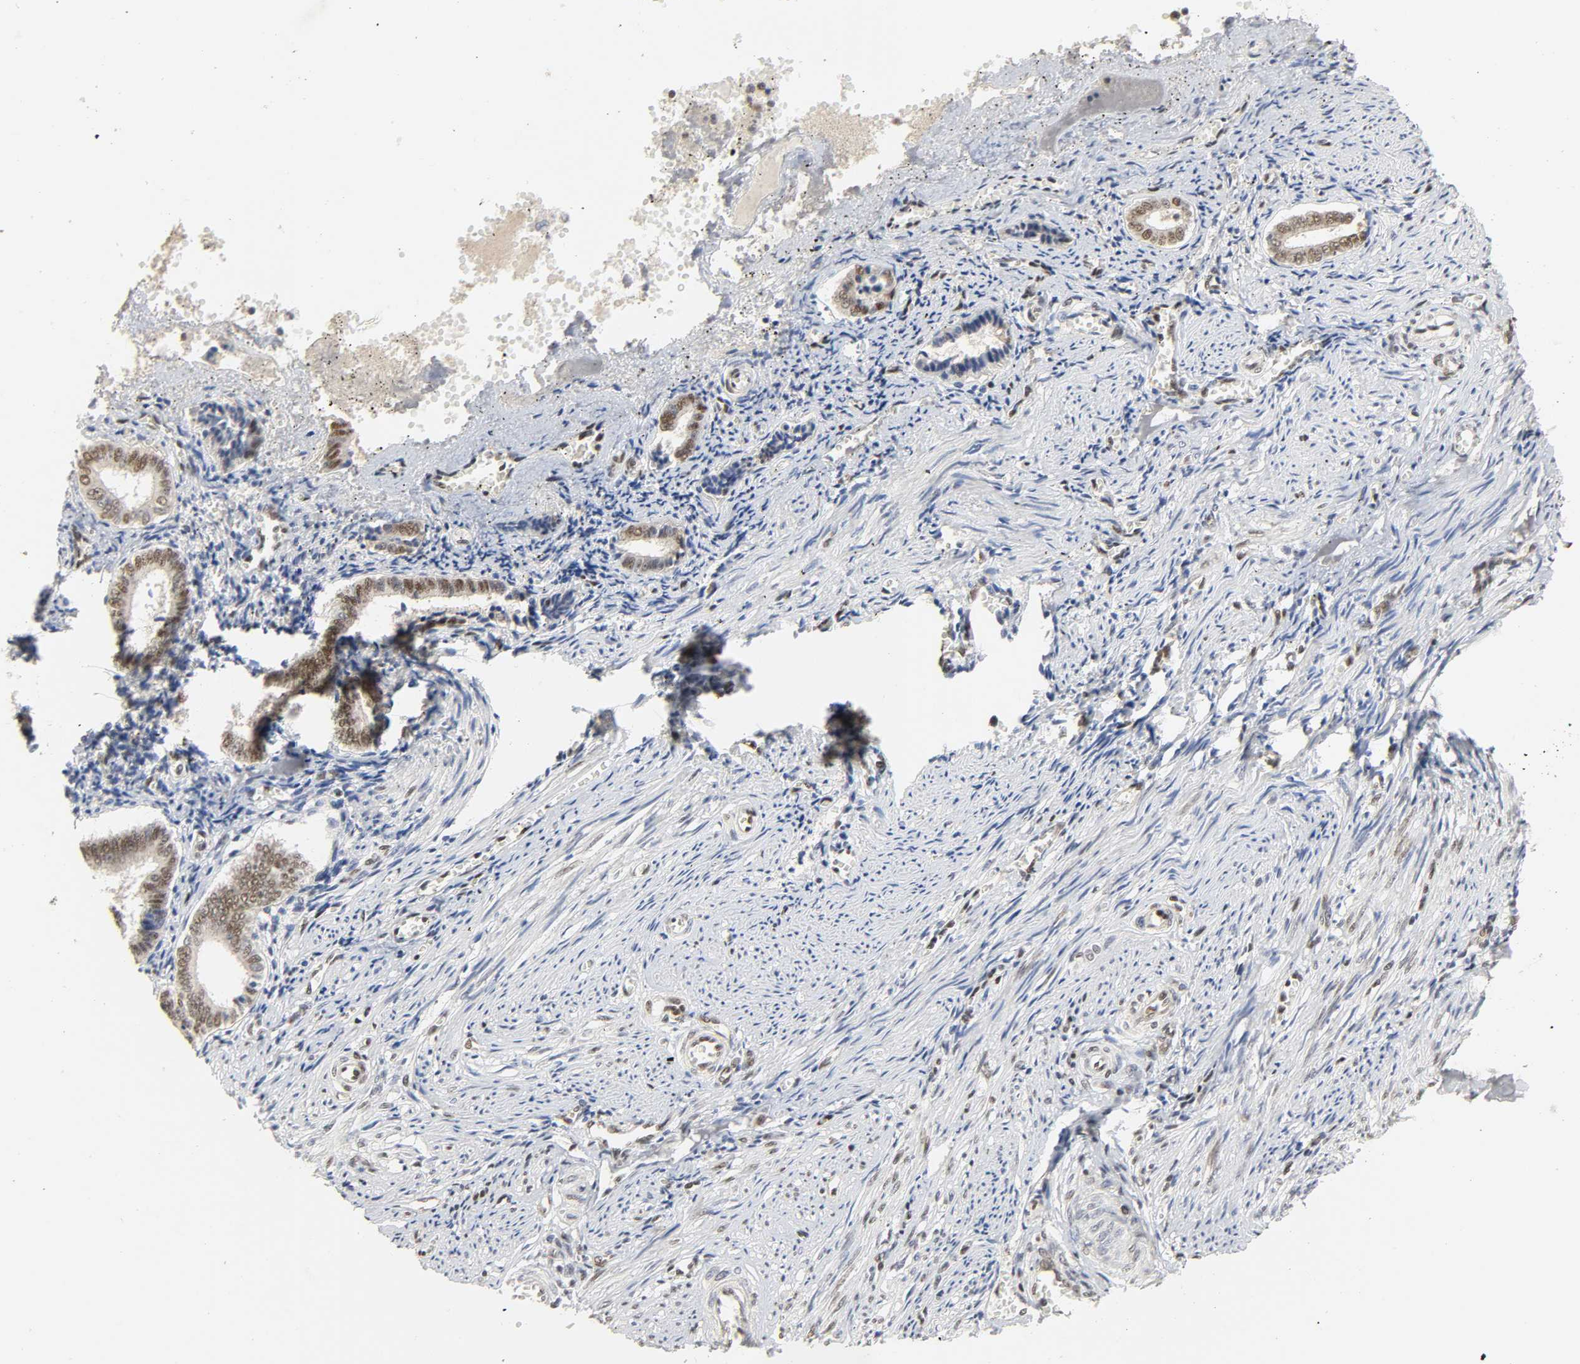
{"staining": {"intensity": "moderate", "quantity": "25%-75%", "location": "nuclear"}, "tissue": "endometrium", "cell_type": "Cells in endometrial stroma", "image_type": "normal", "snomed": [{"axis": "morphology", "description": "Normal tissue, NOS"}, {"axis": "topography", "description": "Endometrium"}], "caption": "The micrograph shows a brown stain indicating the presence of a protein in the nuclear of cells in endometrial stroma in endometrium. (DAB (3,3'-diaminobenzidine) IHC, brown staining for protein, blue staining for nuclei).", "gene": "NCOA6", "patient": {"sex": "female", "age": 42}}